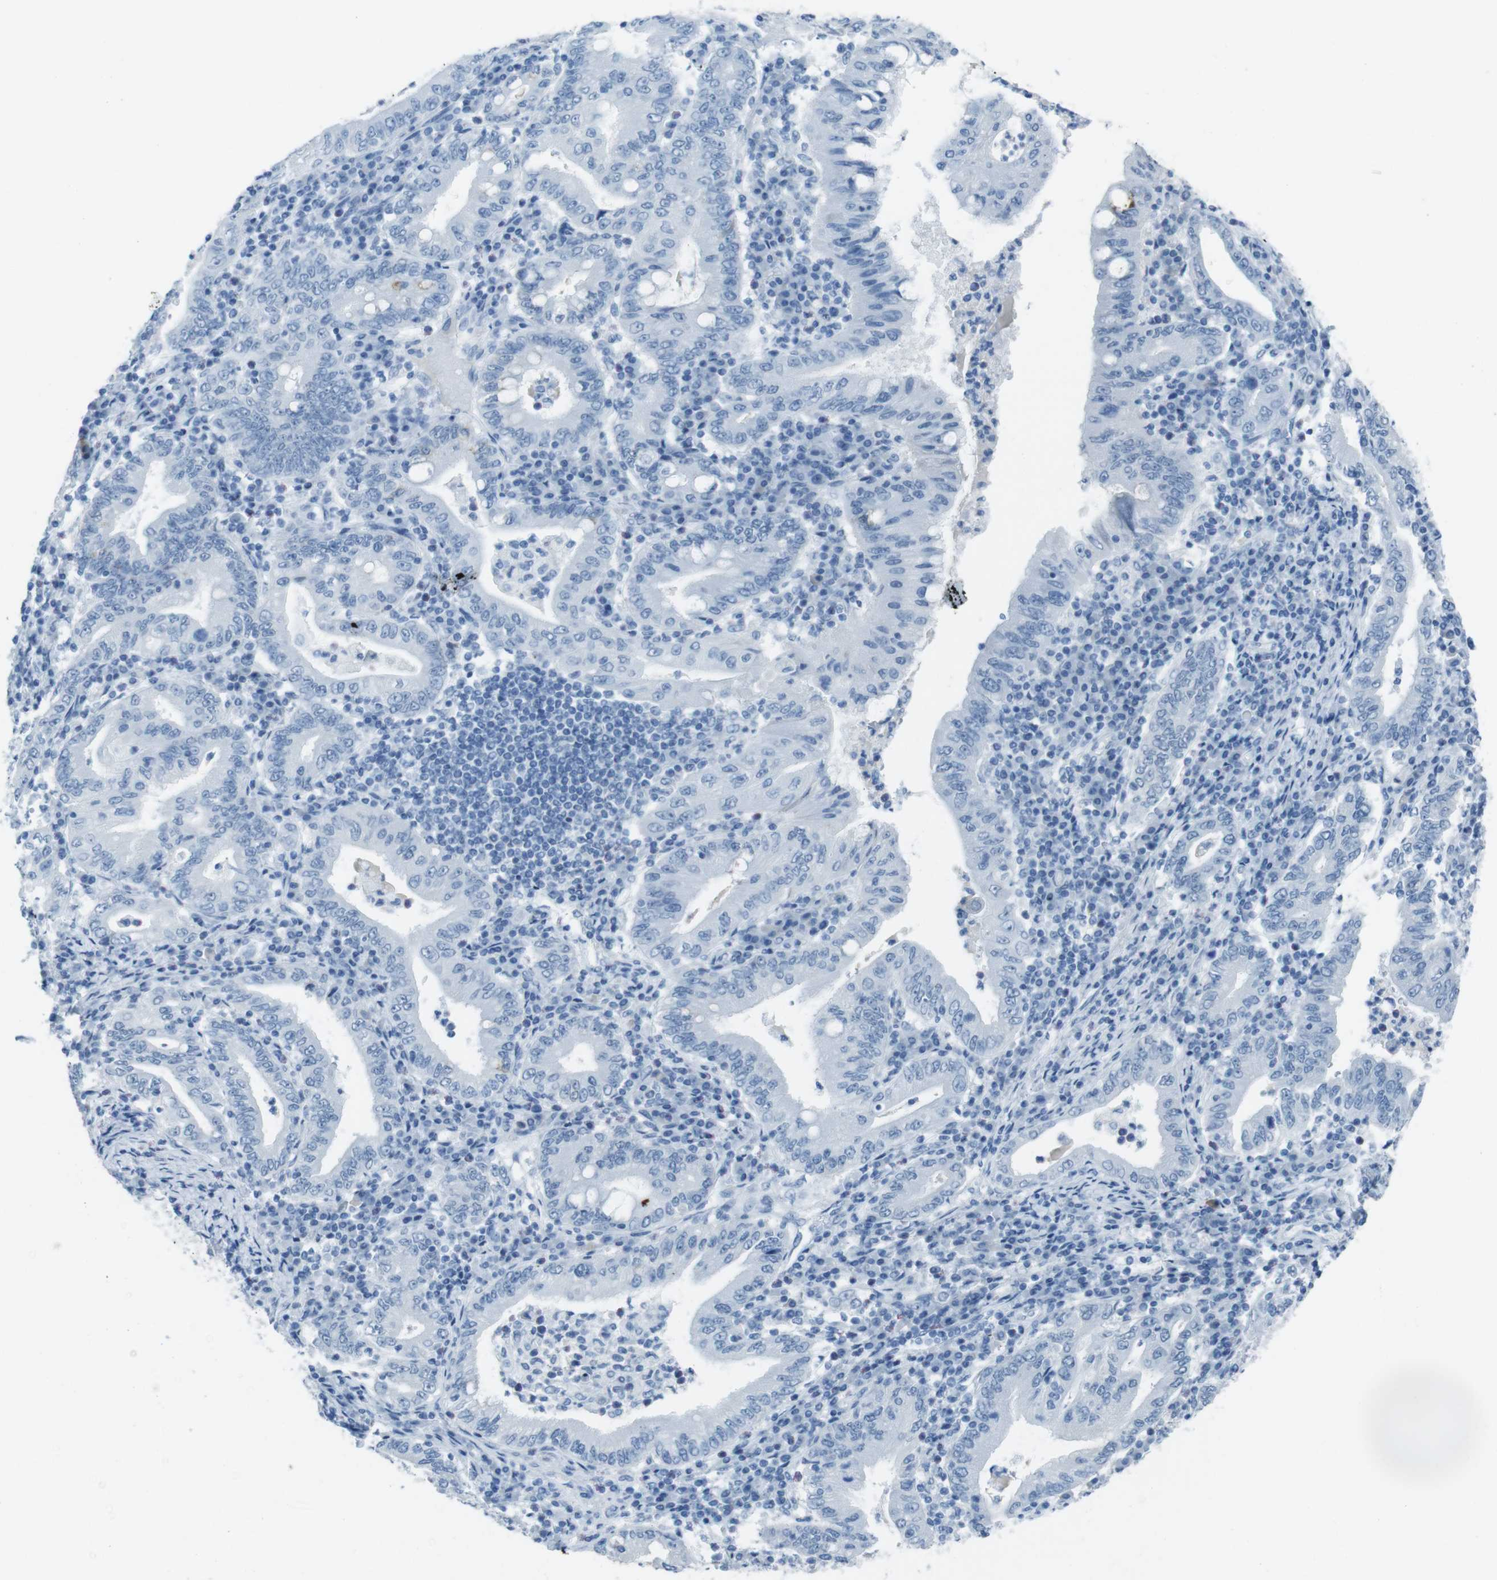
{"staining": {"intensity": "weak", "quantity": "<25%", "location": "cytoplasmic/membranous"}, "tissue": "stomach cancer", "cell_type": "Tumor cells", "image_type": "cancer", "snomed": [{"axis": "morphology", "description": "Normal tissue, NOS"}, {"axis": "morphology", "description": "Adenocarcinoma, NOS"}, {"axis": "topography", "description": "Esophagus"}, {"axis": "topography", "description": "Stomach, upper"}, {"axis": "topography", "description": "Peripheral nerve tissue"}], "caption": "An IHC image of stomach cancer is shown. There is no staining in tumor cells of stomach cancer.", "gene": "TMEM207", "patient": {"sex": "male", "age": 62}}